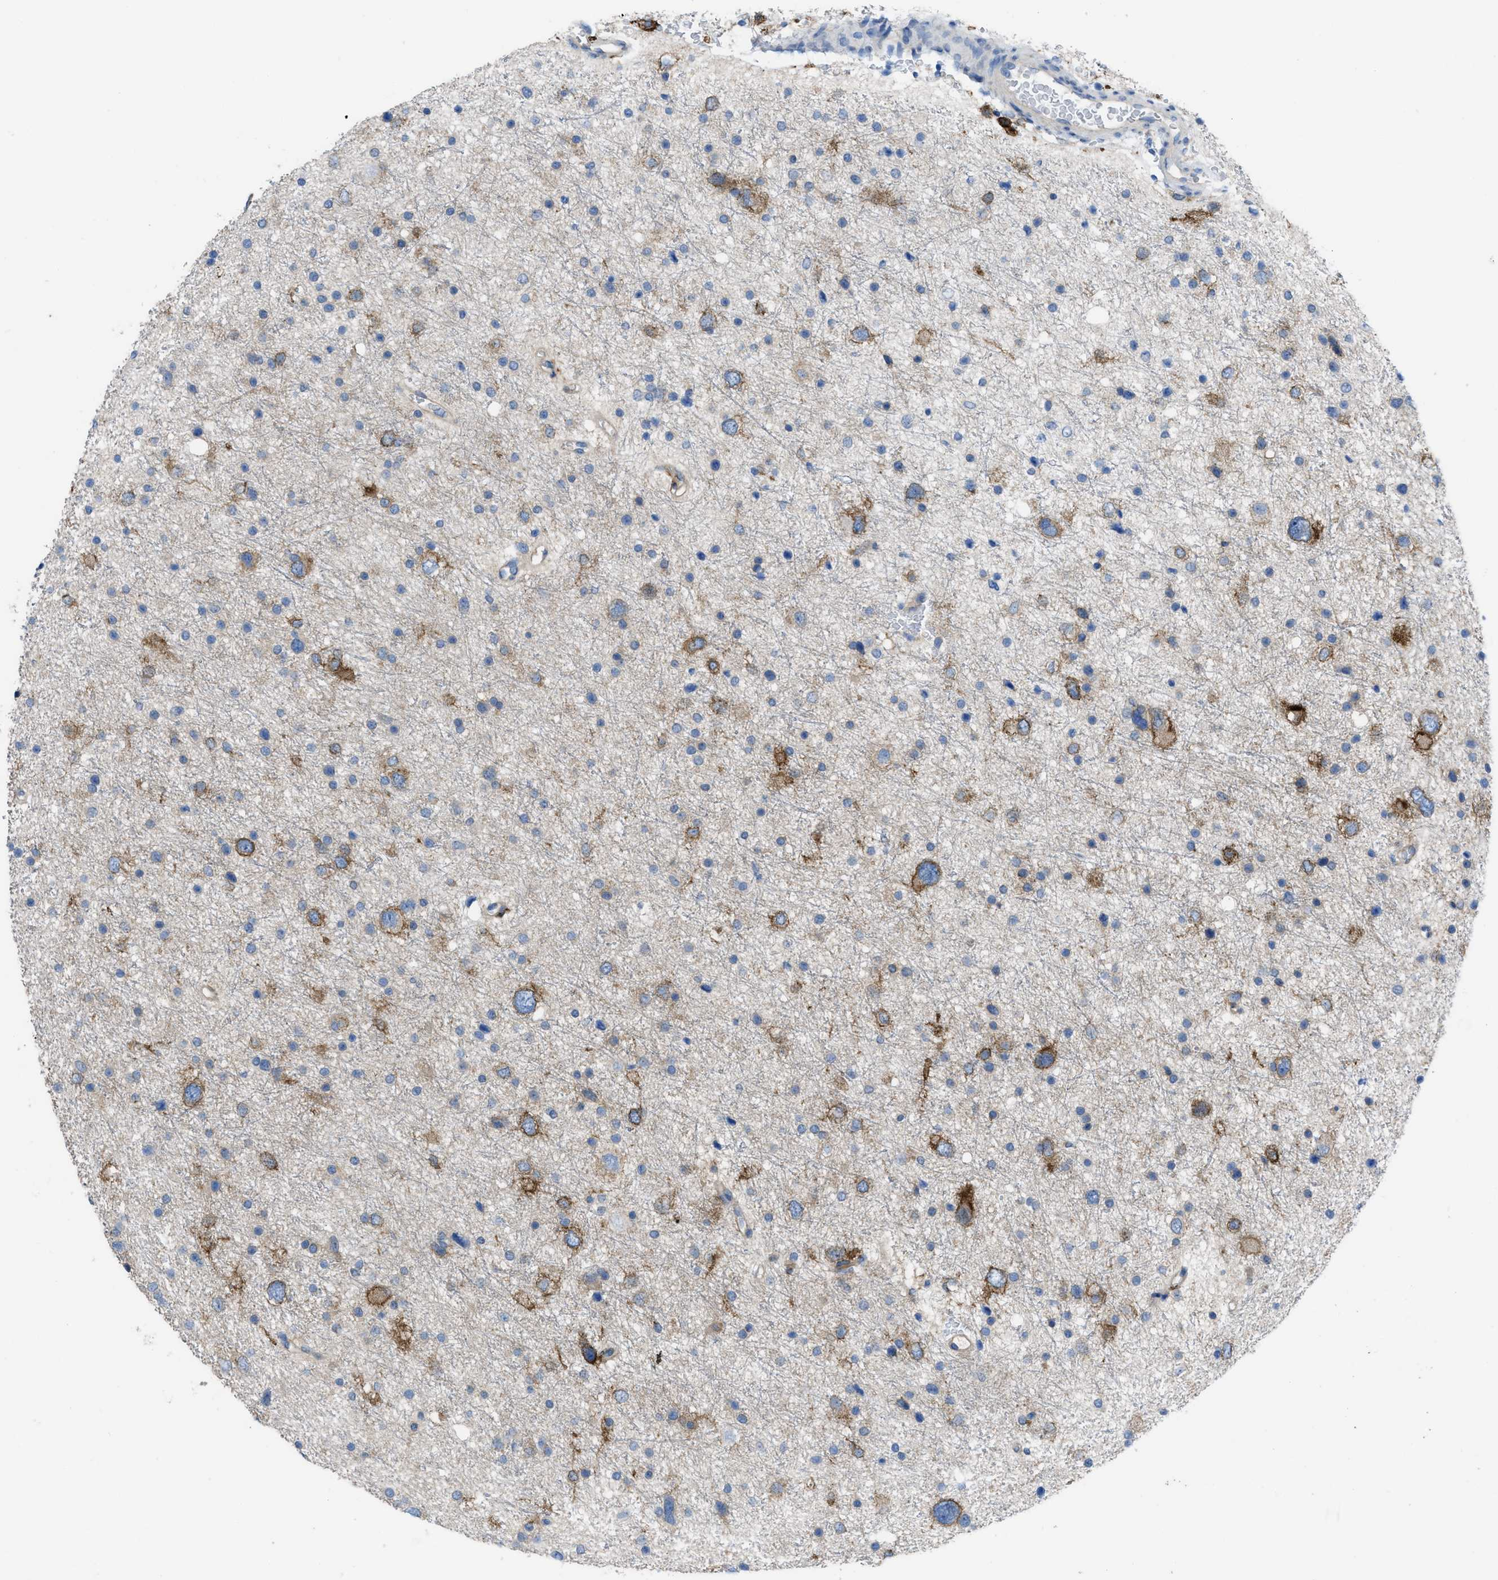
{"staining": {"intensity": "moderate", "quantity": "<25%", "location": "cytoplasmic/membranous"}, "tissue": "glioma", "cell_type": "Tumor cells", "image_type": "cancer", "snomed": [{"axis": "morphology", "description": "Glioma, malignant, Low grade"}, {"axis": "topography", "description": "Brain"}], "caption": "A photomicrograph showing moderate cytoplasmic/membranous positivity in about <25% of tumor cells in glioma, as visualized by brown immunohistochemical staining.", "gene": "EGFR", "patient": {"sex": "female", "age": 37}}